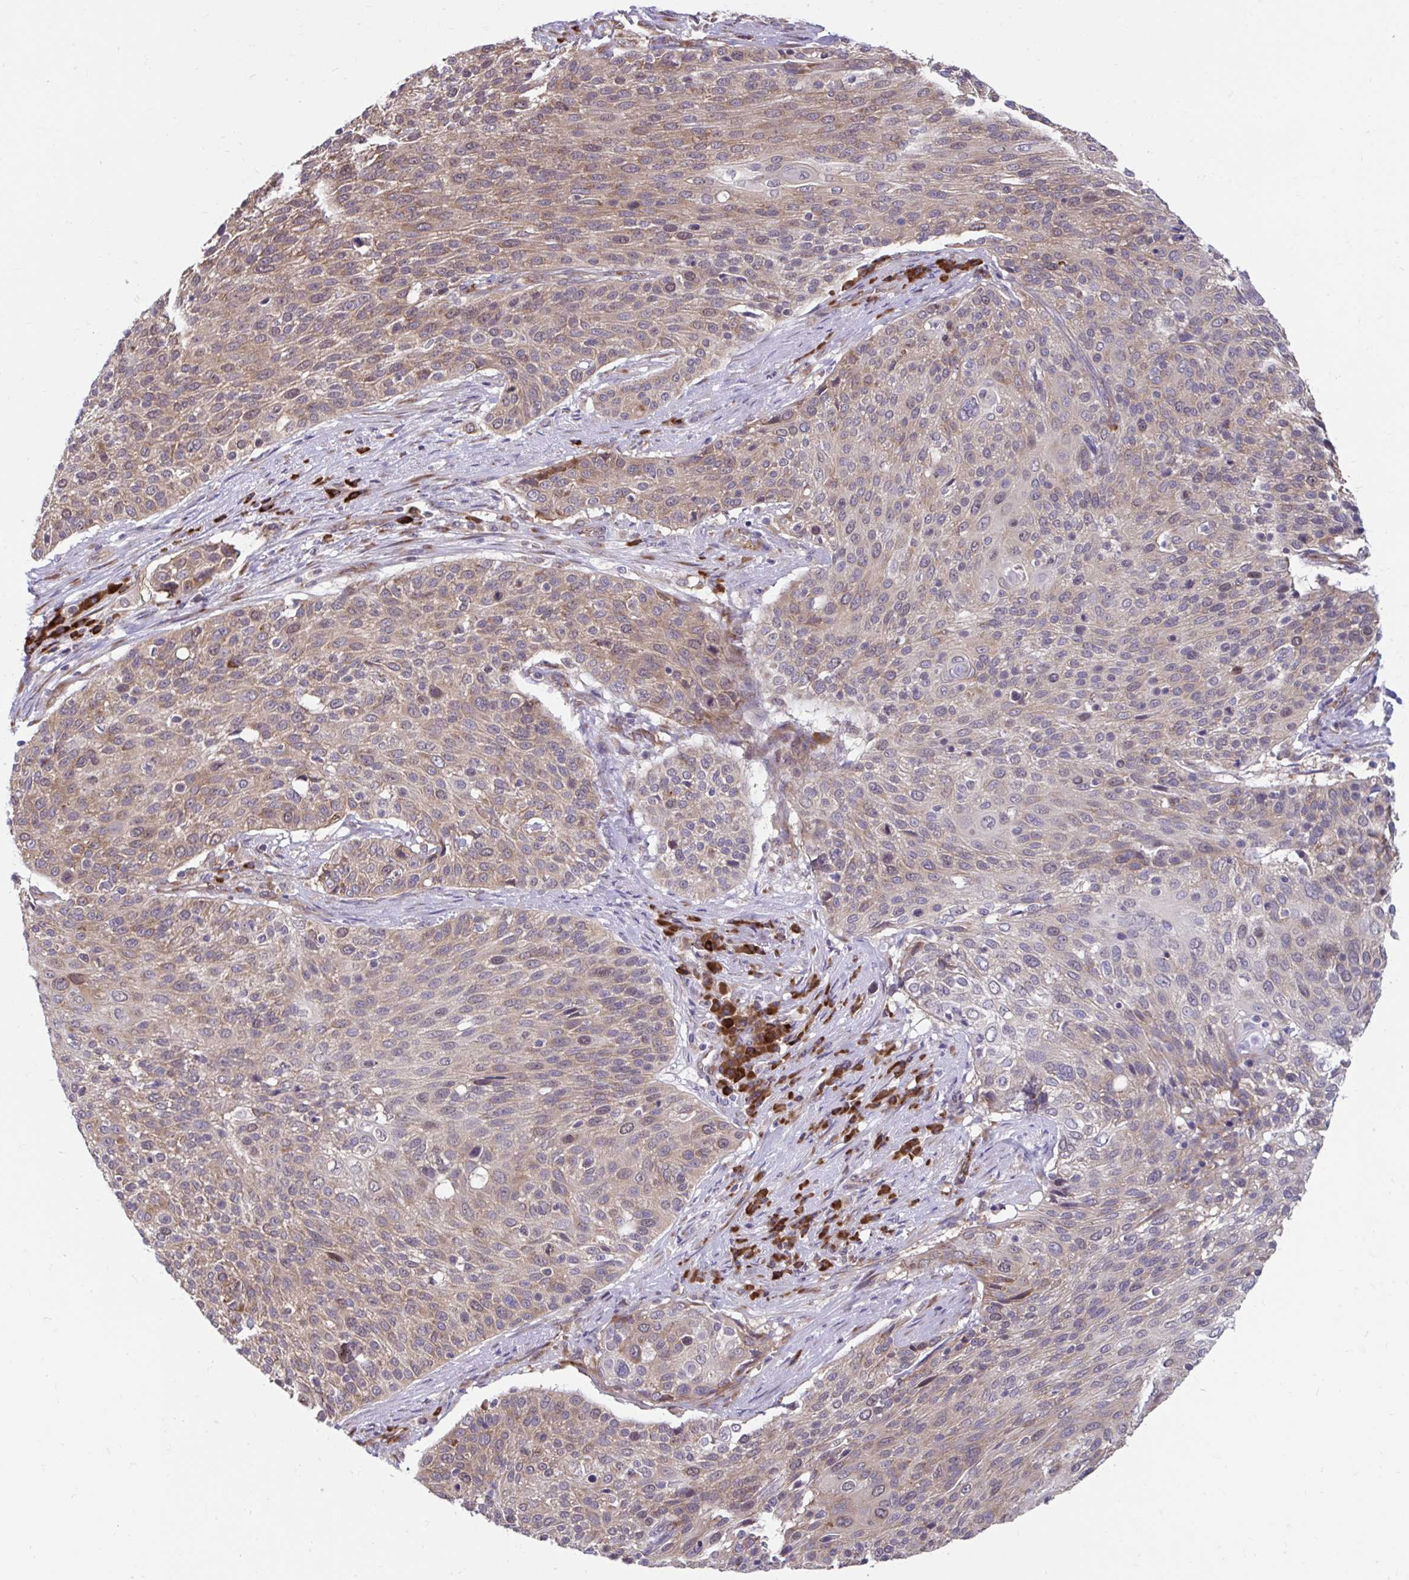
{"staining": {"intensity": "moderate", "quantity": ">75%", "location": "cytoplasmic/membranous"}, "tissue": "cervical cancer", "cell_type": "Tumor cells", "image_type": "cancer", "snomed": [{"axis": "morphology", "description": "Squamous cell carcinoma, NOS"}, {"axis": "topography", "description": "Cervix"}], "caption": "Human cervical cancer (squamous cell carcinoma) stained with a brown dye exhibits moderate cytoplasmic/membranous positive staining in about >75% of tumor cells.", "gene": "SELENON", "patient": {"sex": "female", "age": 31}}